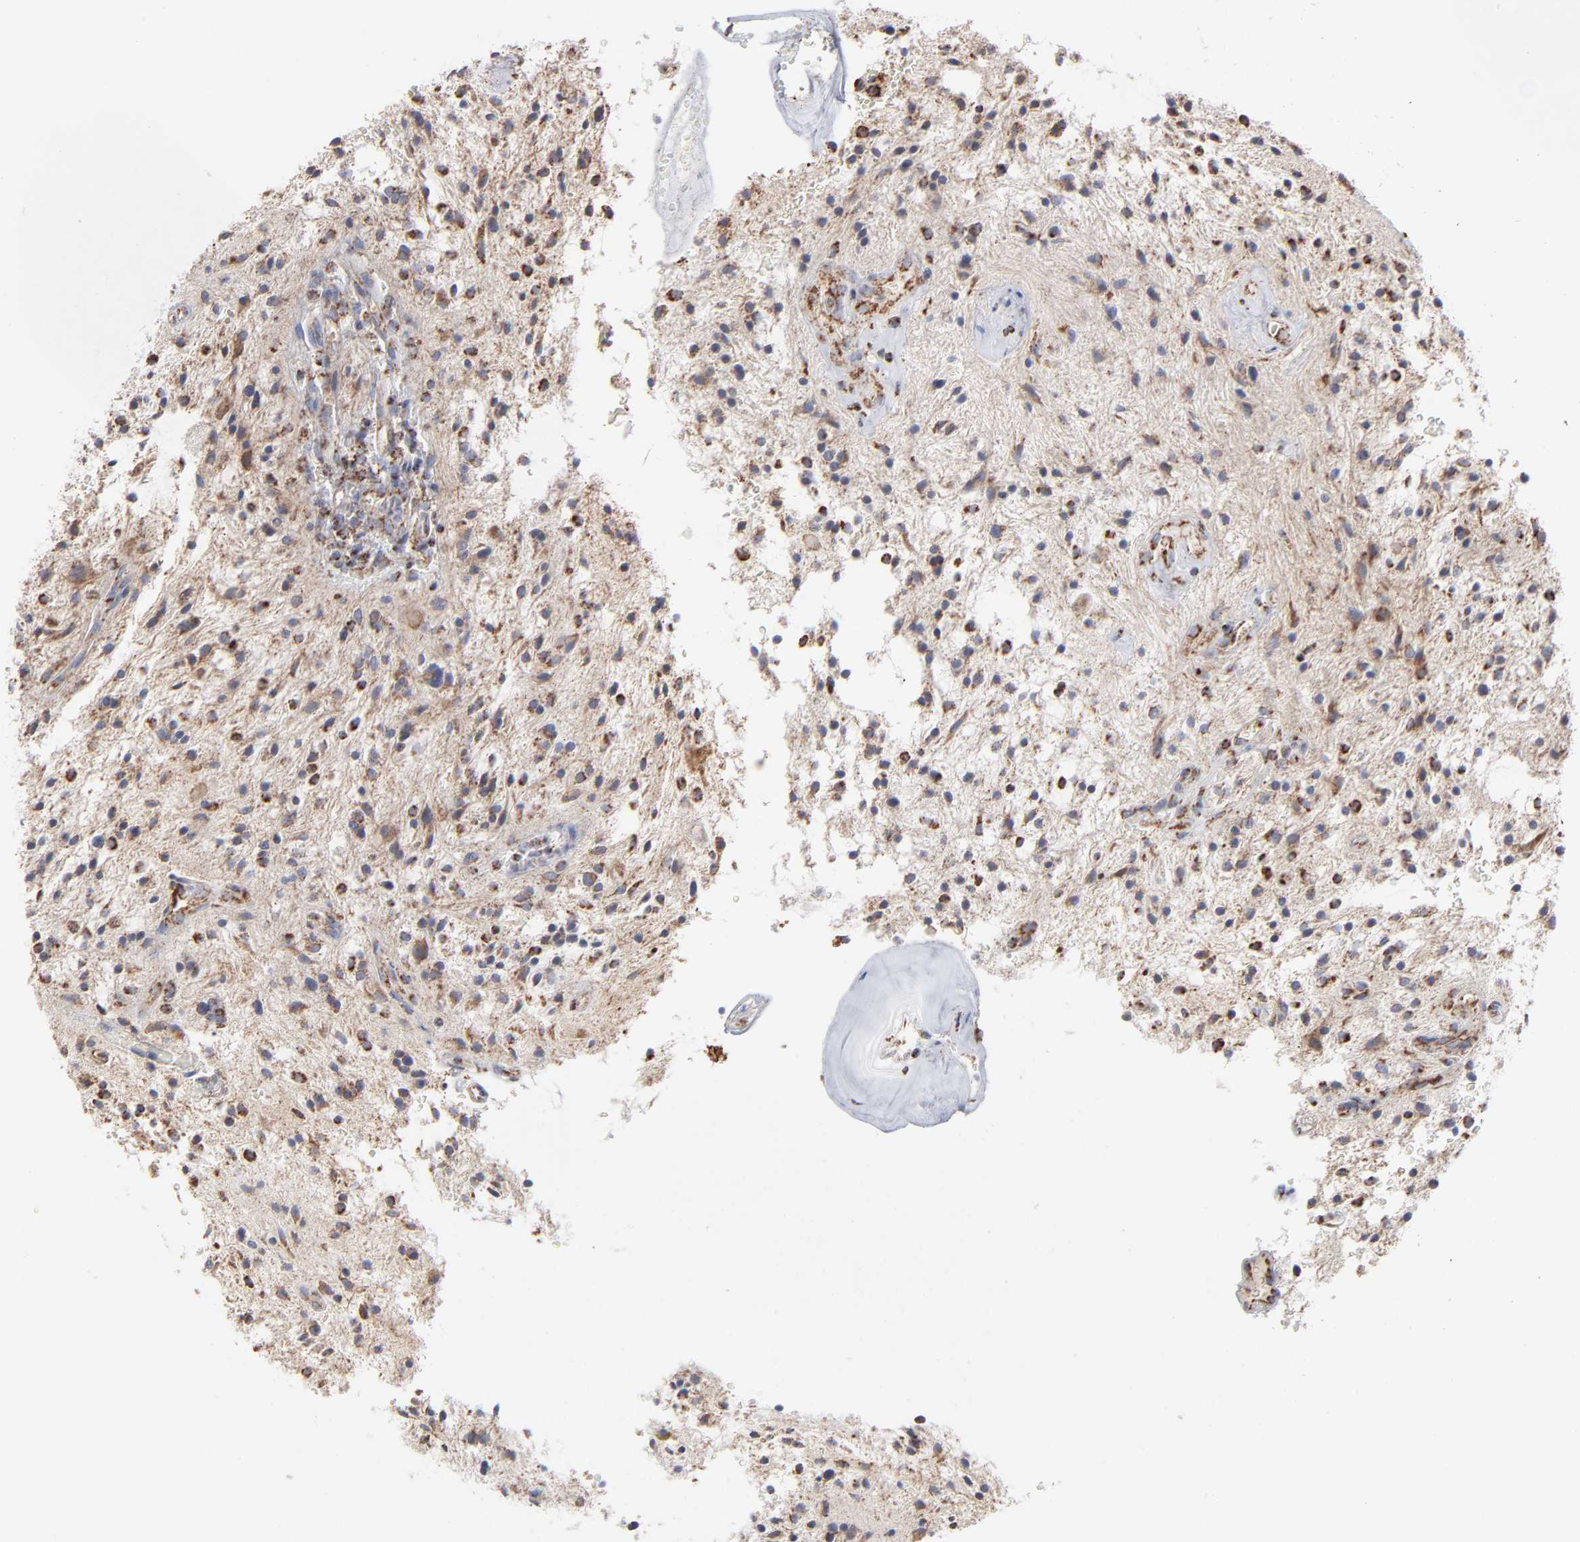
{"staining": {"intensity": "moderate", "quantity": ">75%", "location": "cytoplasmic/membranous"}, "tissue": "glioma", "cell_type": "Tumor cells", "image_type": "cancer", "snomed": [{"axis": "morphology", "description": "Glioma, malignant, NOS"}, {"axis": "topography", "description": "Cerebellum"}], "caption": "An immunohistochemistry image of tumor tissue is shown. Protein staining in brown shows moderate cytoplasmic/membranous positivity in glioma within tumor cells.", "gene": "ASB3", "patient": {"sex": "female", "age": 10}}